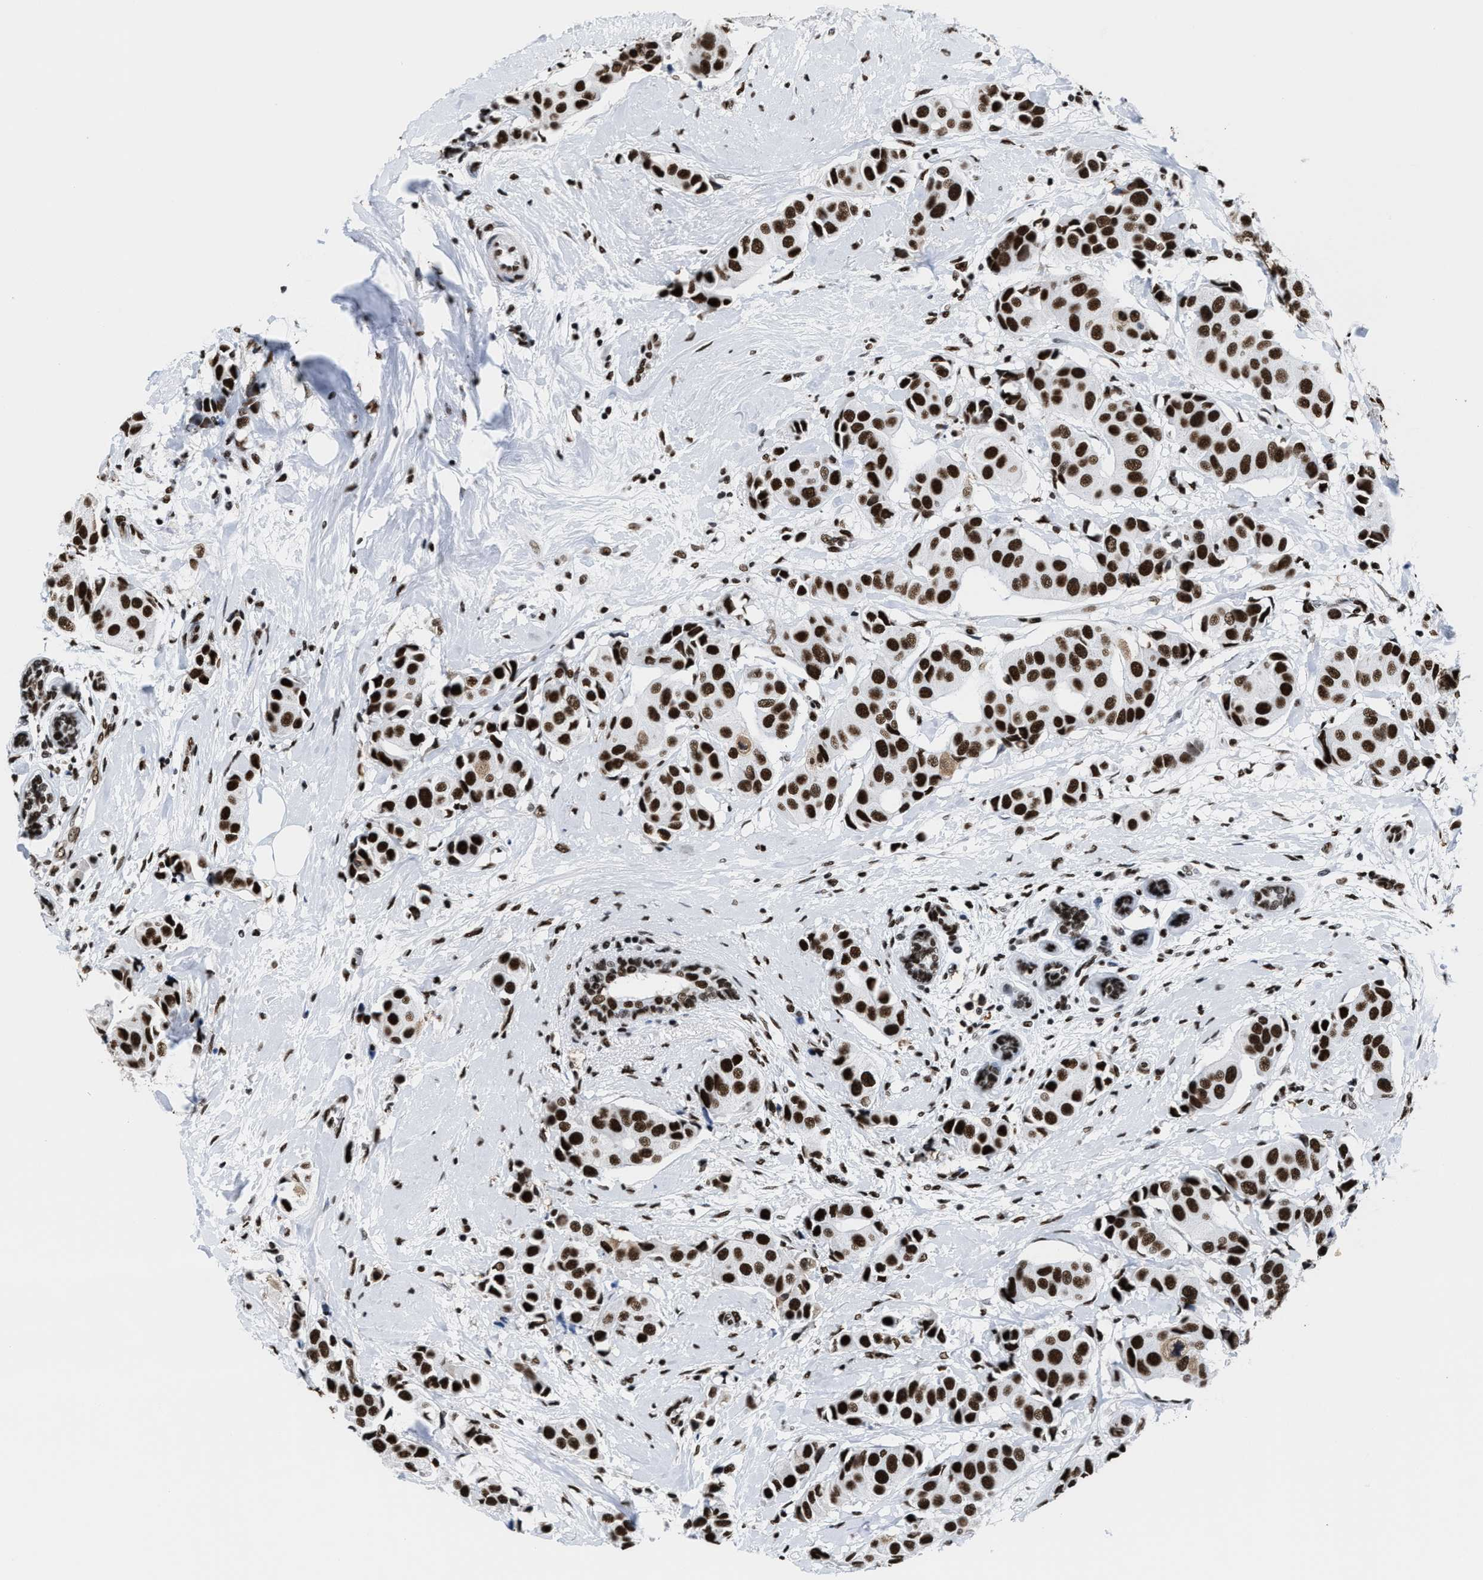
{"staining": {"intensity": "strong", "quantity": ">75%", "location": "nuclear"}, "tissue": "breast cancer", "cell_type": "Tumor cells", "image_type": "cancer", "snomed": [{"axis": "morphology", "description": "Normal tissue, NOS"}, {"axis": "morphology", "description": "Duct carcinoma"}, {"axis": "topography", "description": "Breast"}], "caption": "Tumor cells reveal strong nuclear positivity in approximately >75% of cells in breast cancer. Nuclei are stained in blue.", "gene": "SMARCC2", "patient": {"sex": "female", "age": 39}}